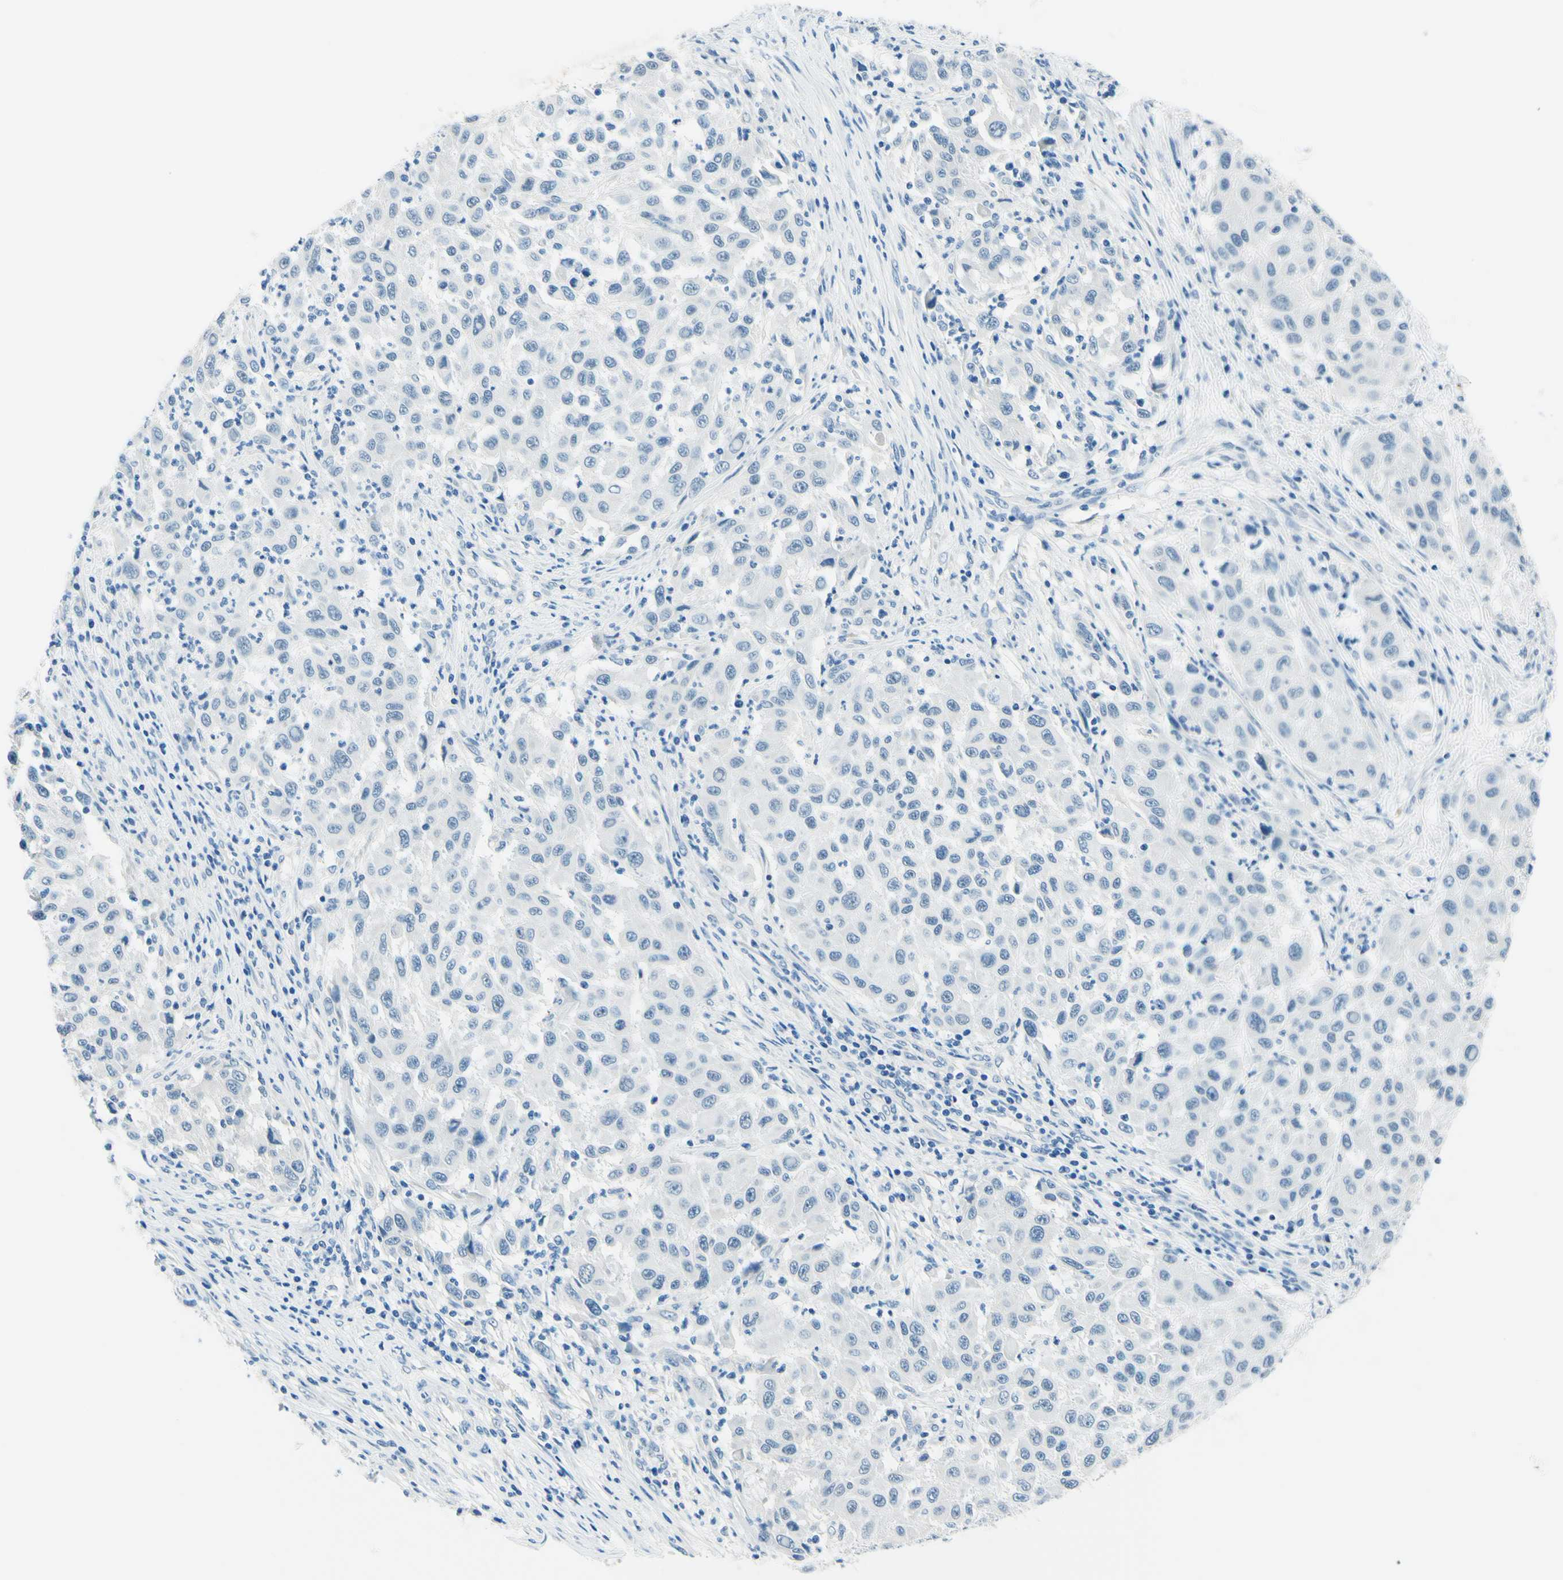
{"staining": {"intensity": "negative", "quantity": "none", "location": "none"}, "tissue": "melanoma", "cell_type": "Tumor cells", "image_type": "cancer", "snomed": [{"axis": "morphology", "description": "Malignant melanoma, Metastatic site"}, {"axis": "topography", "description": "Lymph node"}], "caption": "An IHC image of melanoma is shown. There is no staining in tumor cells of melanoma.", "gene": "PASD1", "patient": {"sex": "male", "age": 61}}